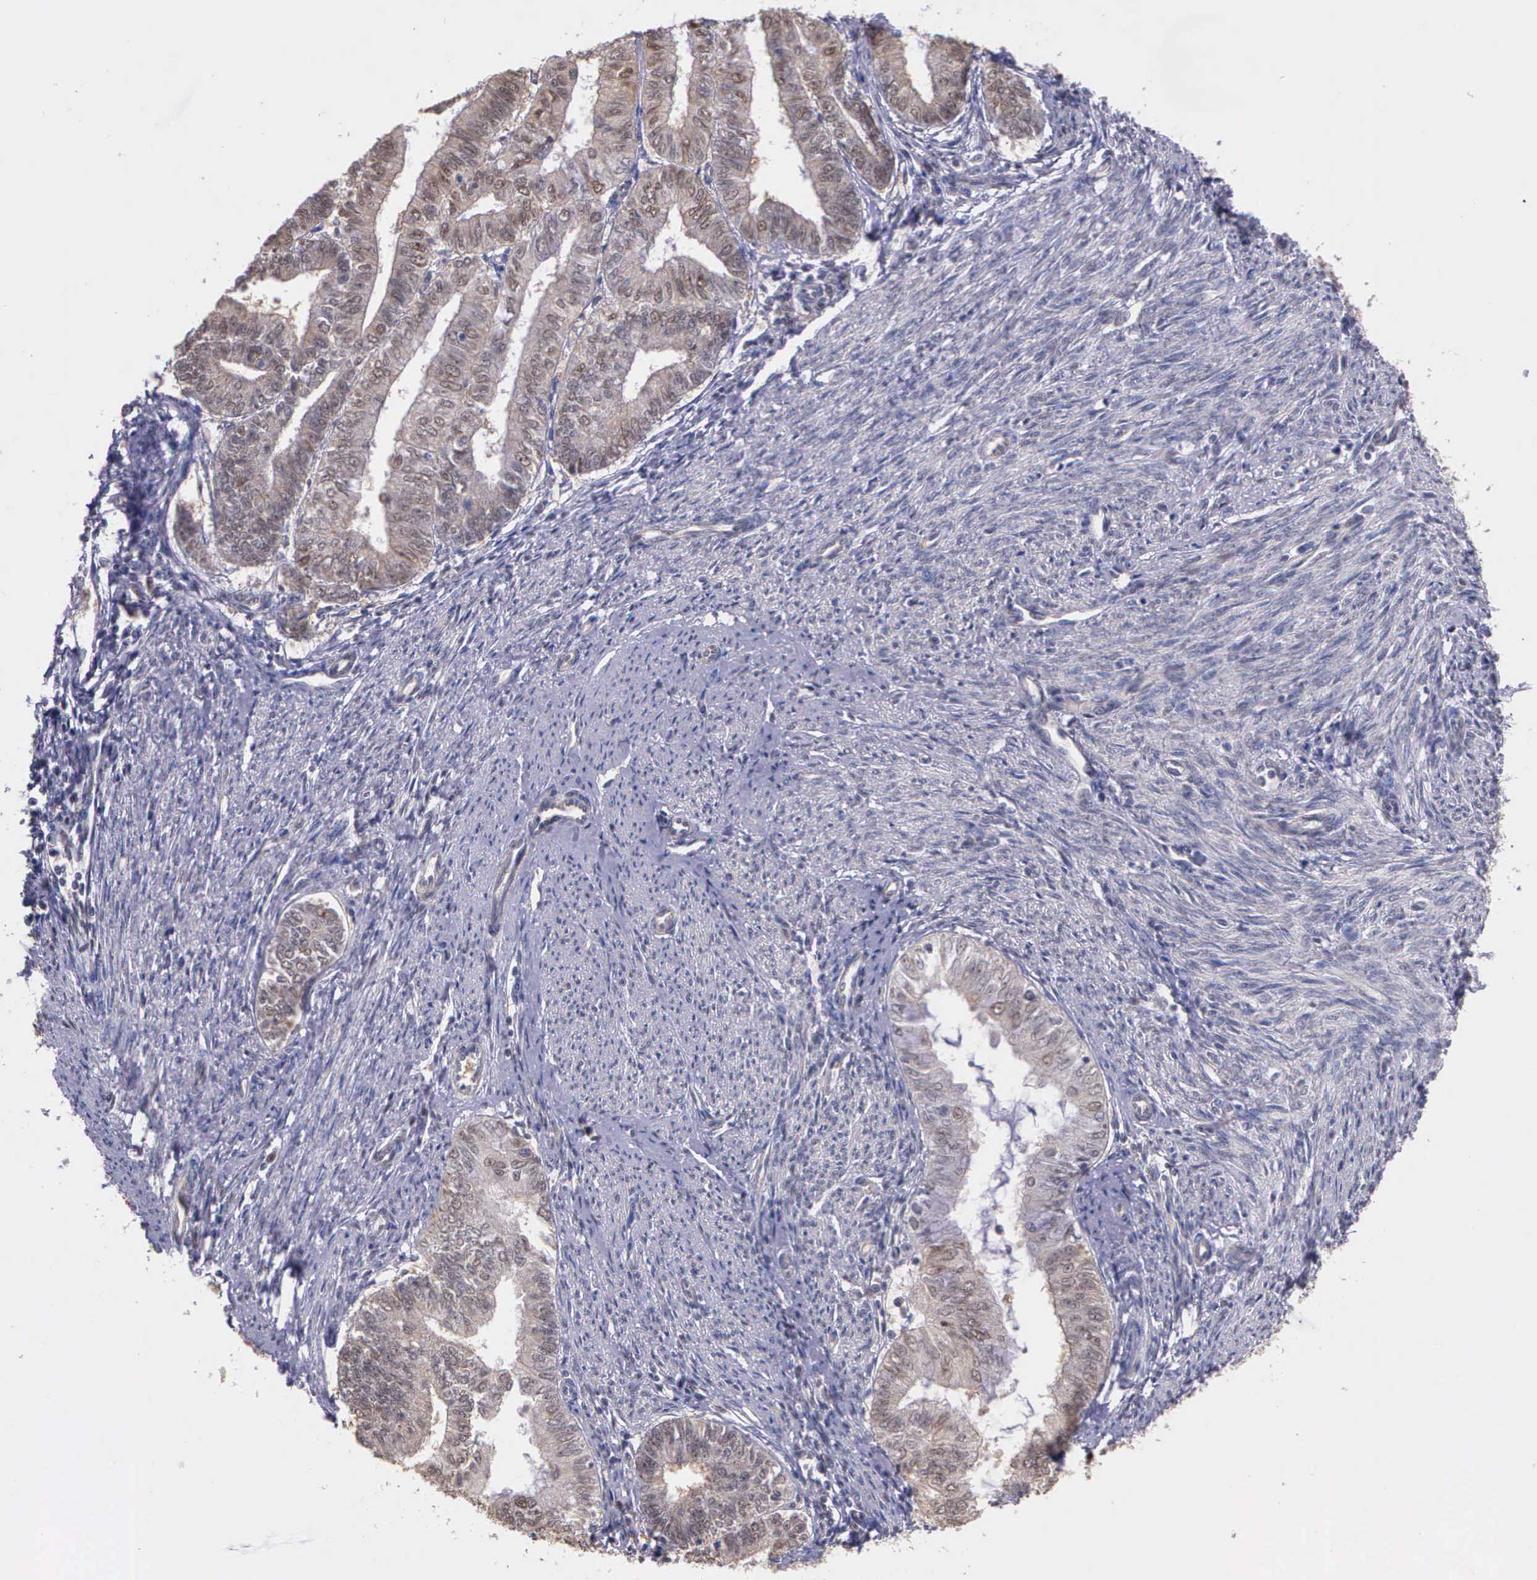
{"staining": {"intensity": "weak", "quantity": ">75%", "location": "cytoplasmic/membranous"}, "tissue": "endometrial cancer", "cell_type": "Tumor cells", "image_type": "cancer", "snomed": [{"axis": "morphology", "description": "Adenocarcinoma, NOS"}, {"axis": "topography", "description": "Endometrium"}], "caption": "This is a histology image of IHC staining of endometrial cancer (adenocarcinoma), which shows weak staining in the cytoplasmic/membranous of tumor cells.", "gene": "PSMC1", "patient": {"sex": "female", "age": 66}}